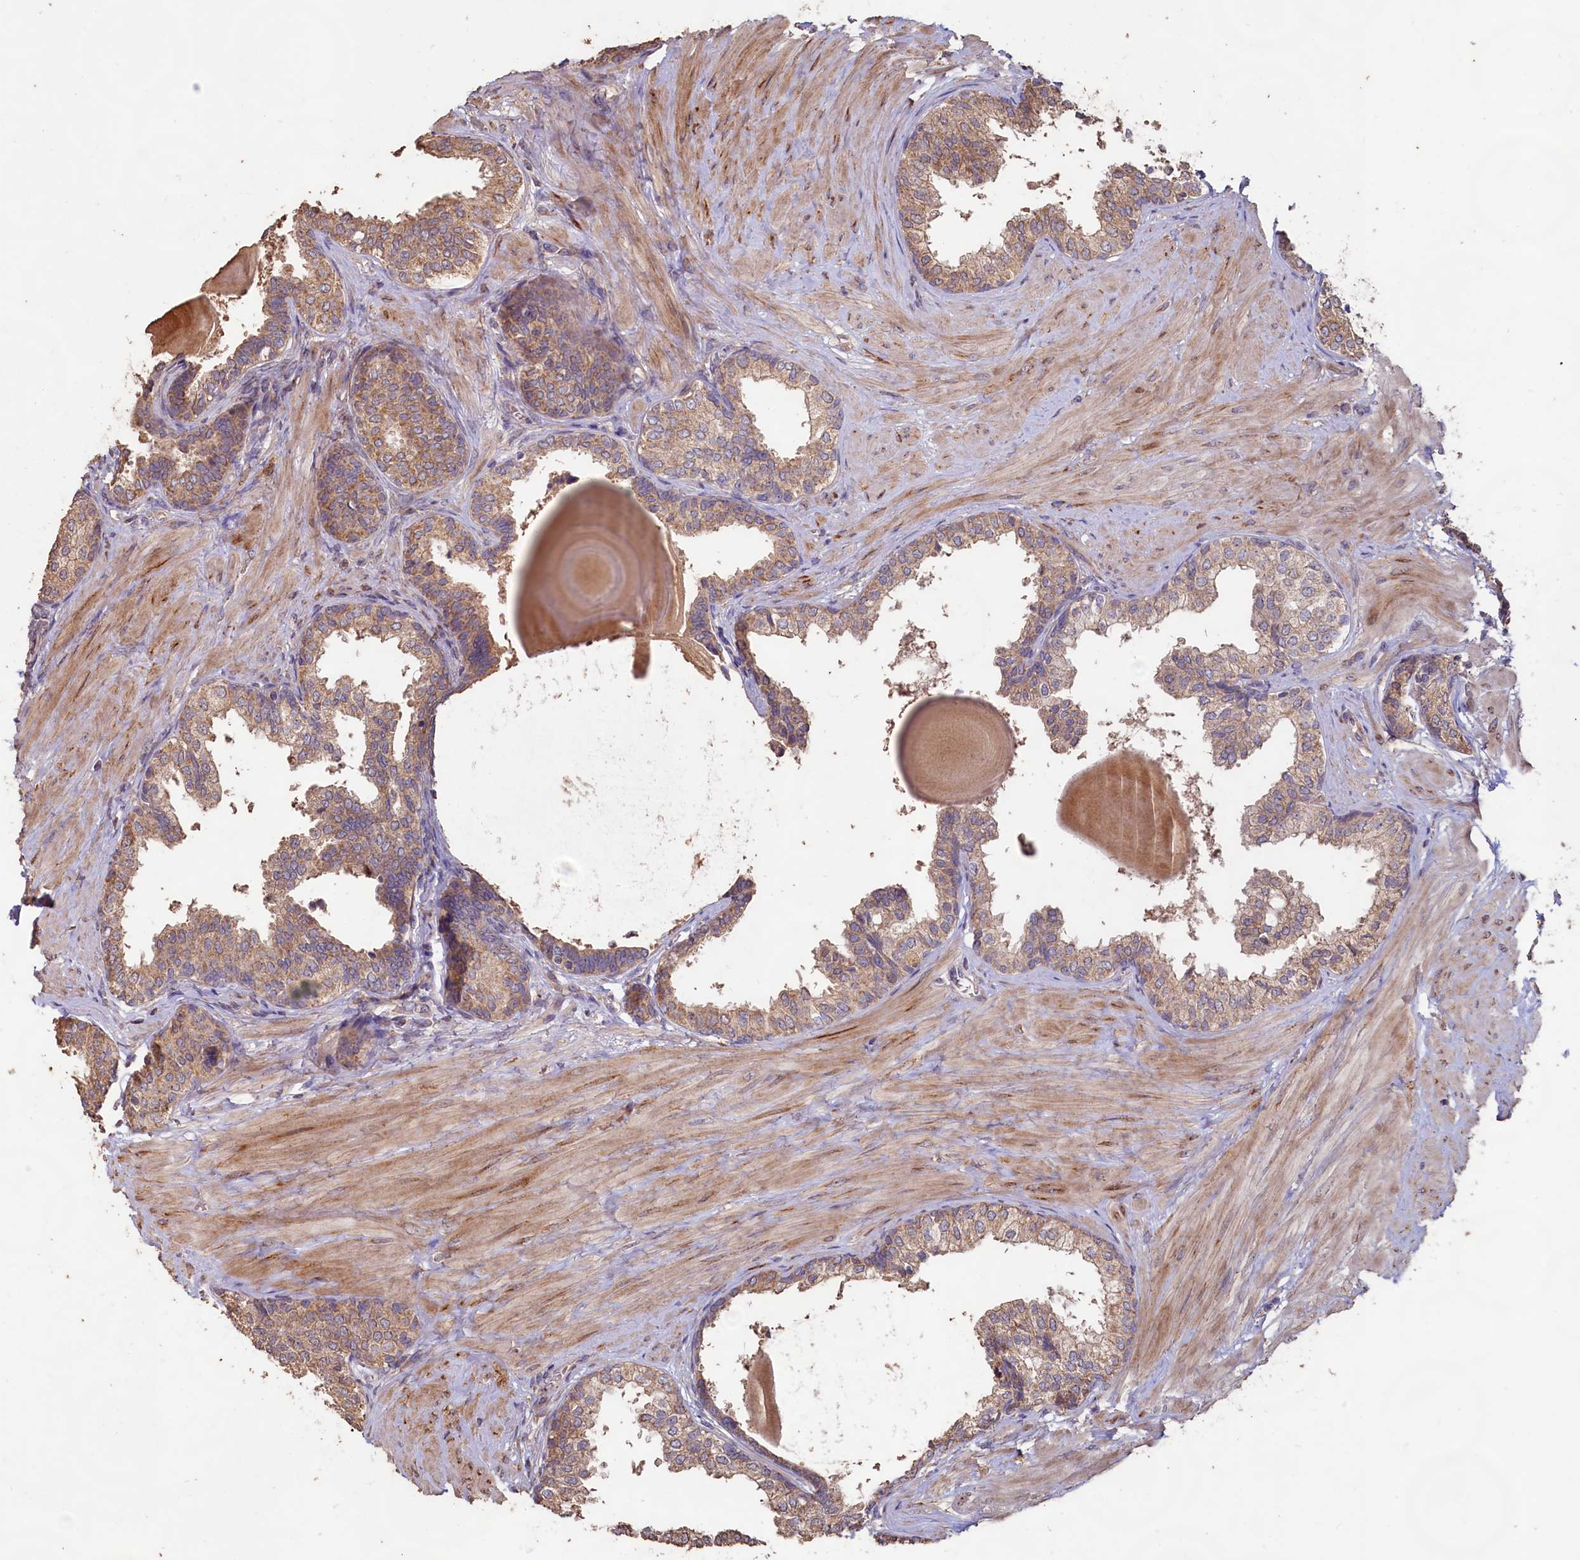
{"staining": {"intensity": "moderate", "quantity": ">75%", "location": "cytoplasmic/membranous"}, "tissue": "prostate", "cell_type": "Glandular cells", "image_type": "normal", "snomed": [{"axis": "morphology", "description": "Normal tissue, NOS"}, {"axis": "topography", "description": "Prostate"}], "caption": "Immunohistochemistry photomicrograph of benign prostate stained for a protein (brown), which exhibits medium levels of moderate cytoplasmic/membranous positivity in about >75% of glandular cells.", "gene": "FUNDC1", "patient": {"sex": "male", "age": 48}}